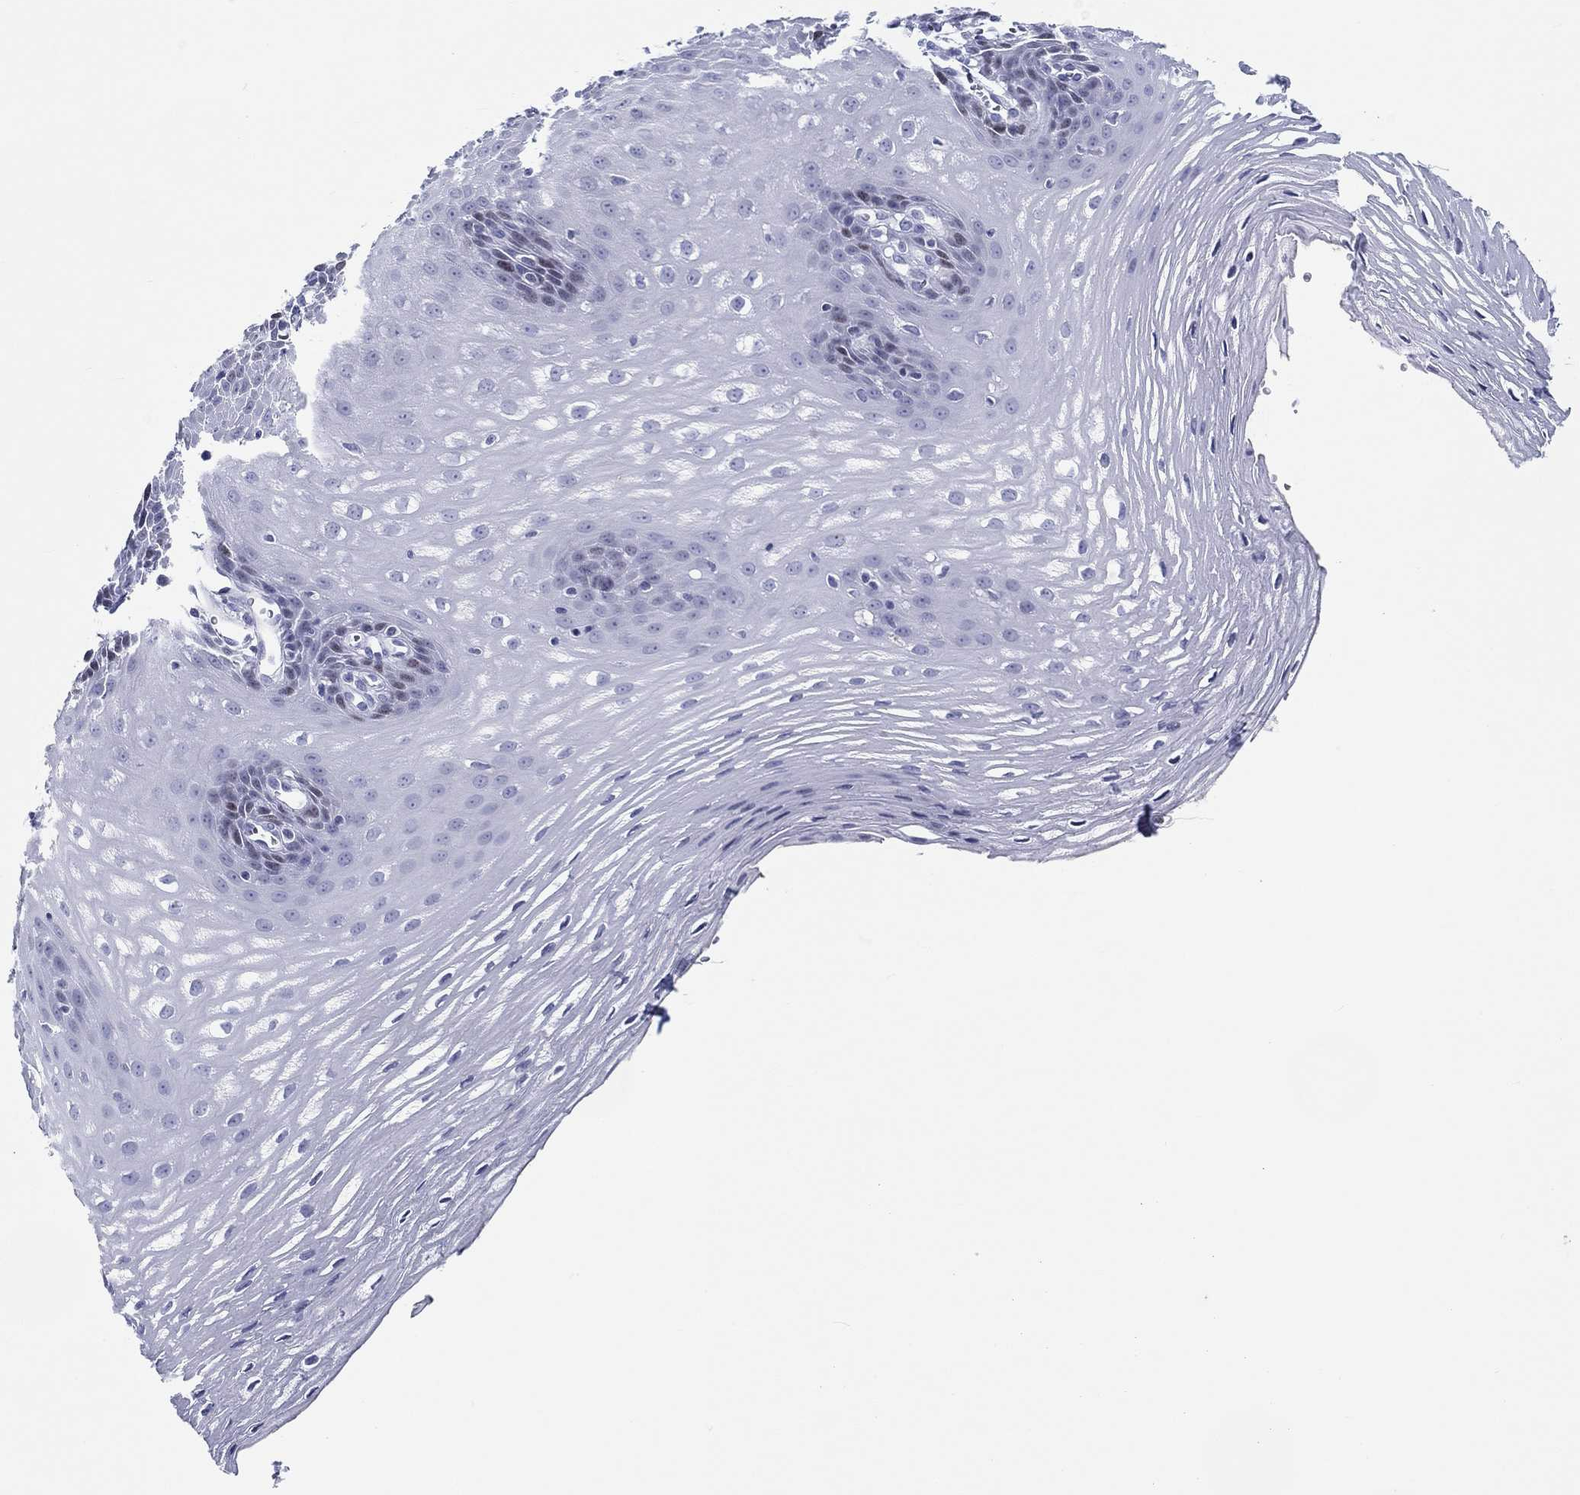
{"staining": {"intensity": "moderate", "quantity": "<25%", "location": "nuclear"}, "tissue": "esophagus", "cell_type": "Squamous epithelial cells", "image_type": "normal", "snomed": [{"axis": "morphology", "description": "Normal tissue, NOS"}, {"axis": "topography", "description": "Esophagus"}], "caption": "Benign esophagus was stained to show a protein in brown. There is low levels of moderate nuclear positivity in about <25% of squamous epithelial cells. (IHC, brightfield microscopy, high magnification).", "gene": "H1", "patient": {"sex": "male", "age": 72}}